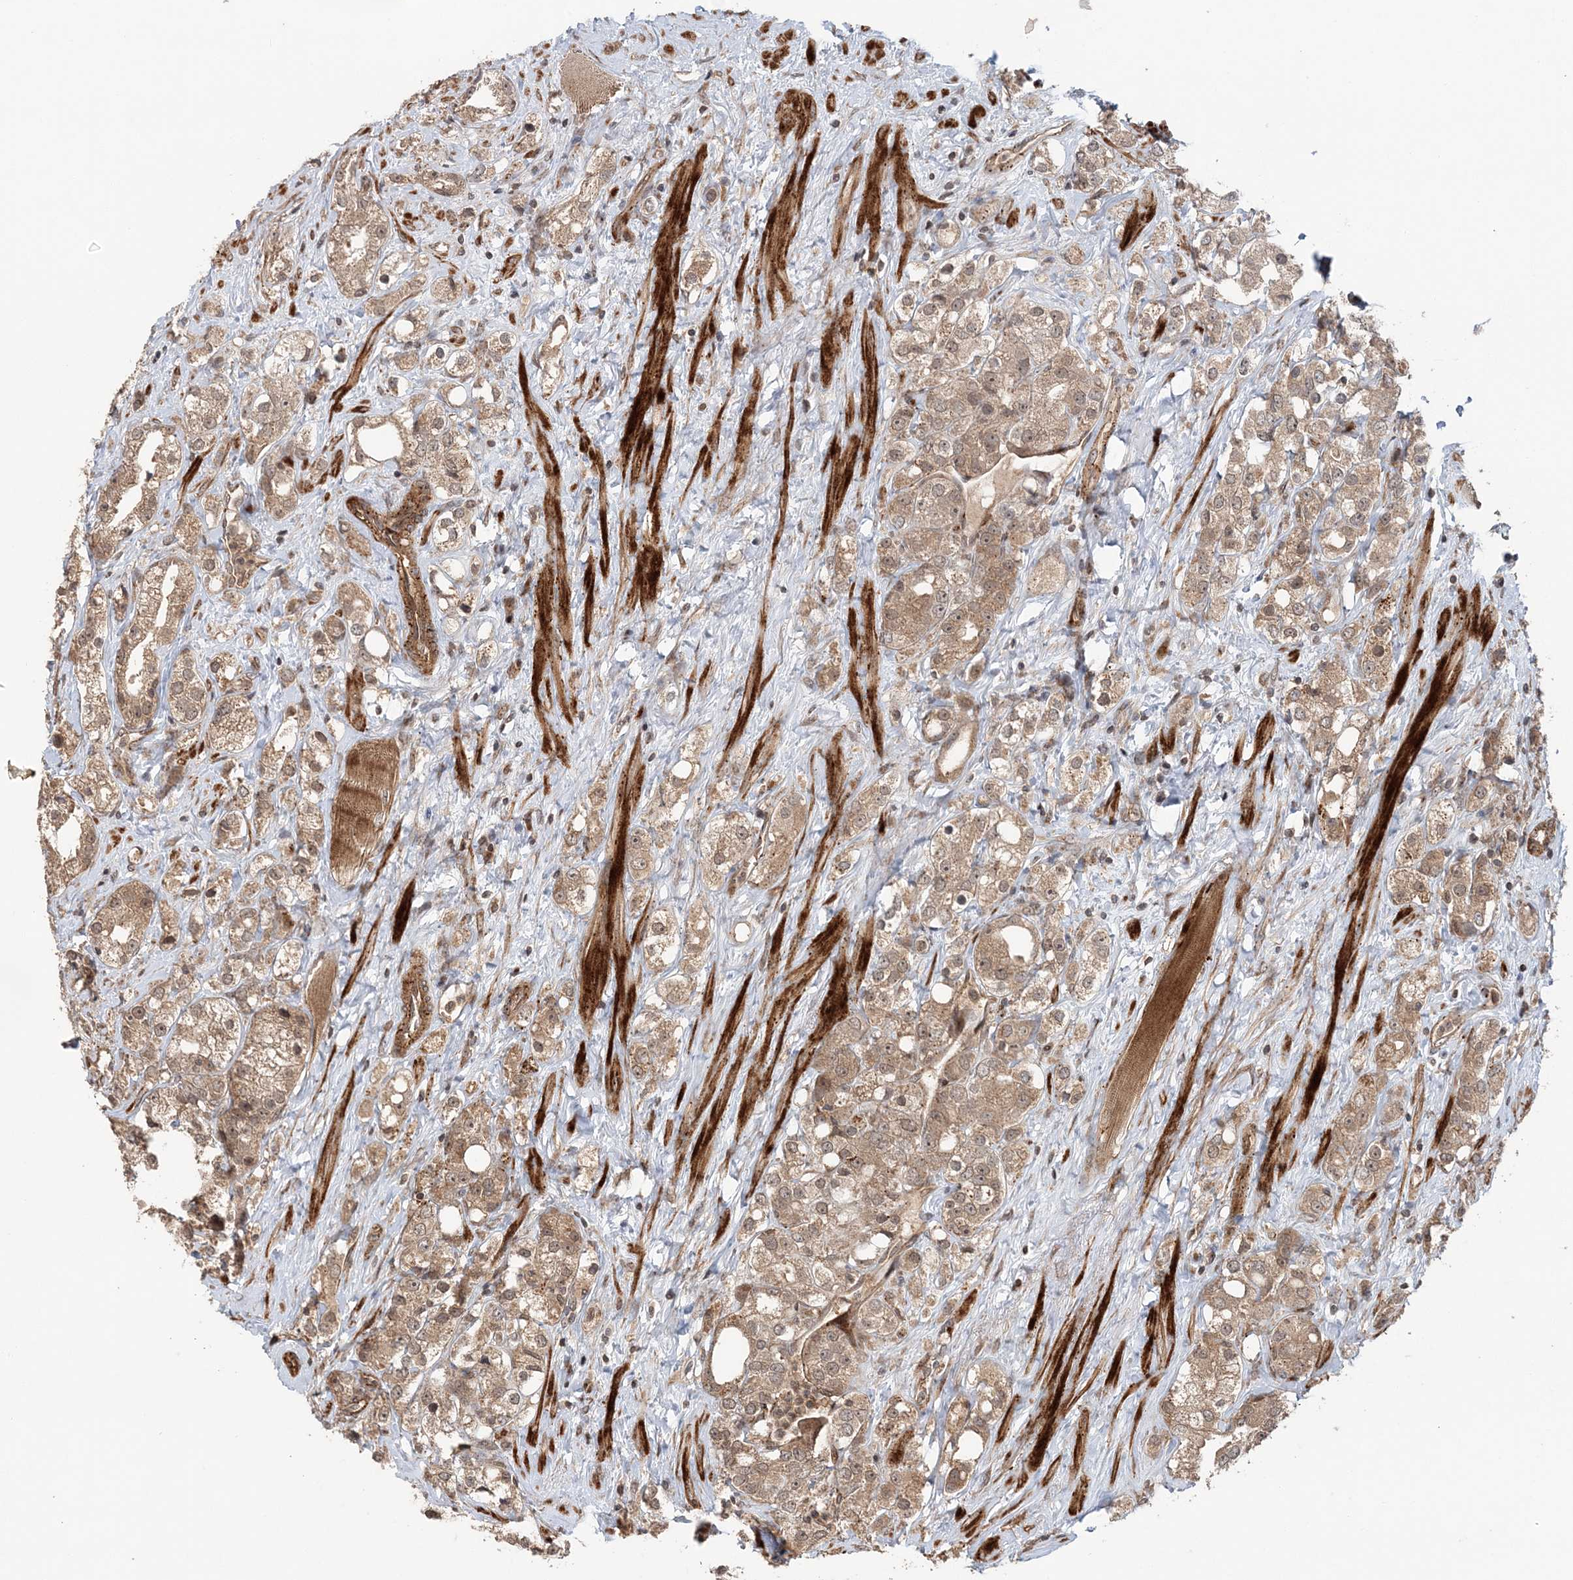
{"staining": {"intensity": "weak", "quantity": ">75%", "location": "cytoplasmic/membranous,nuclear"}, "tissue": "prostate cancer", "cell_type": "Tumor cells", "image_type": "cancer", "snomed": [{"axis": "morphology", "description": "Adenocarcinoma, NOS"}, {"axis": "topography", "description": "Prostate"}], "caption": "About >75% of tumor cells in prostate cancer display weak cytoplasmic/membranous and nuclear protein expression as visualized by brown immunohistochemical staining.", "gene": "UBTD2", "patient": {"sex": "male", "age": 79}}